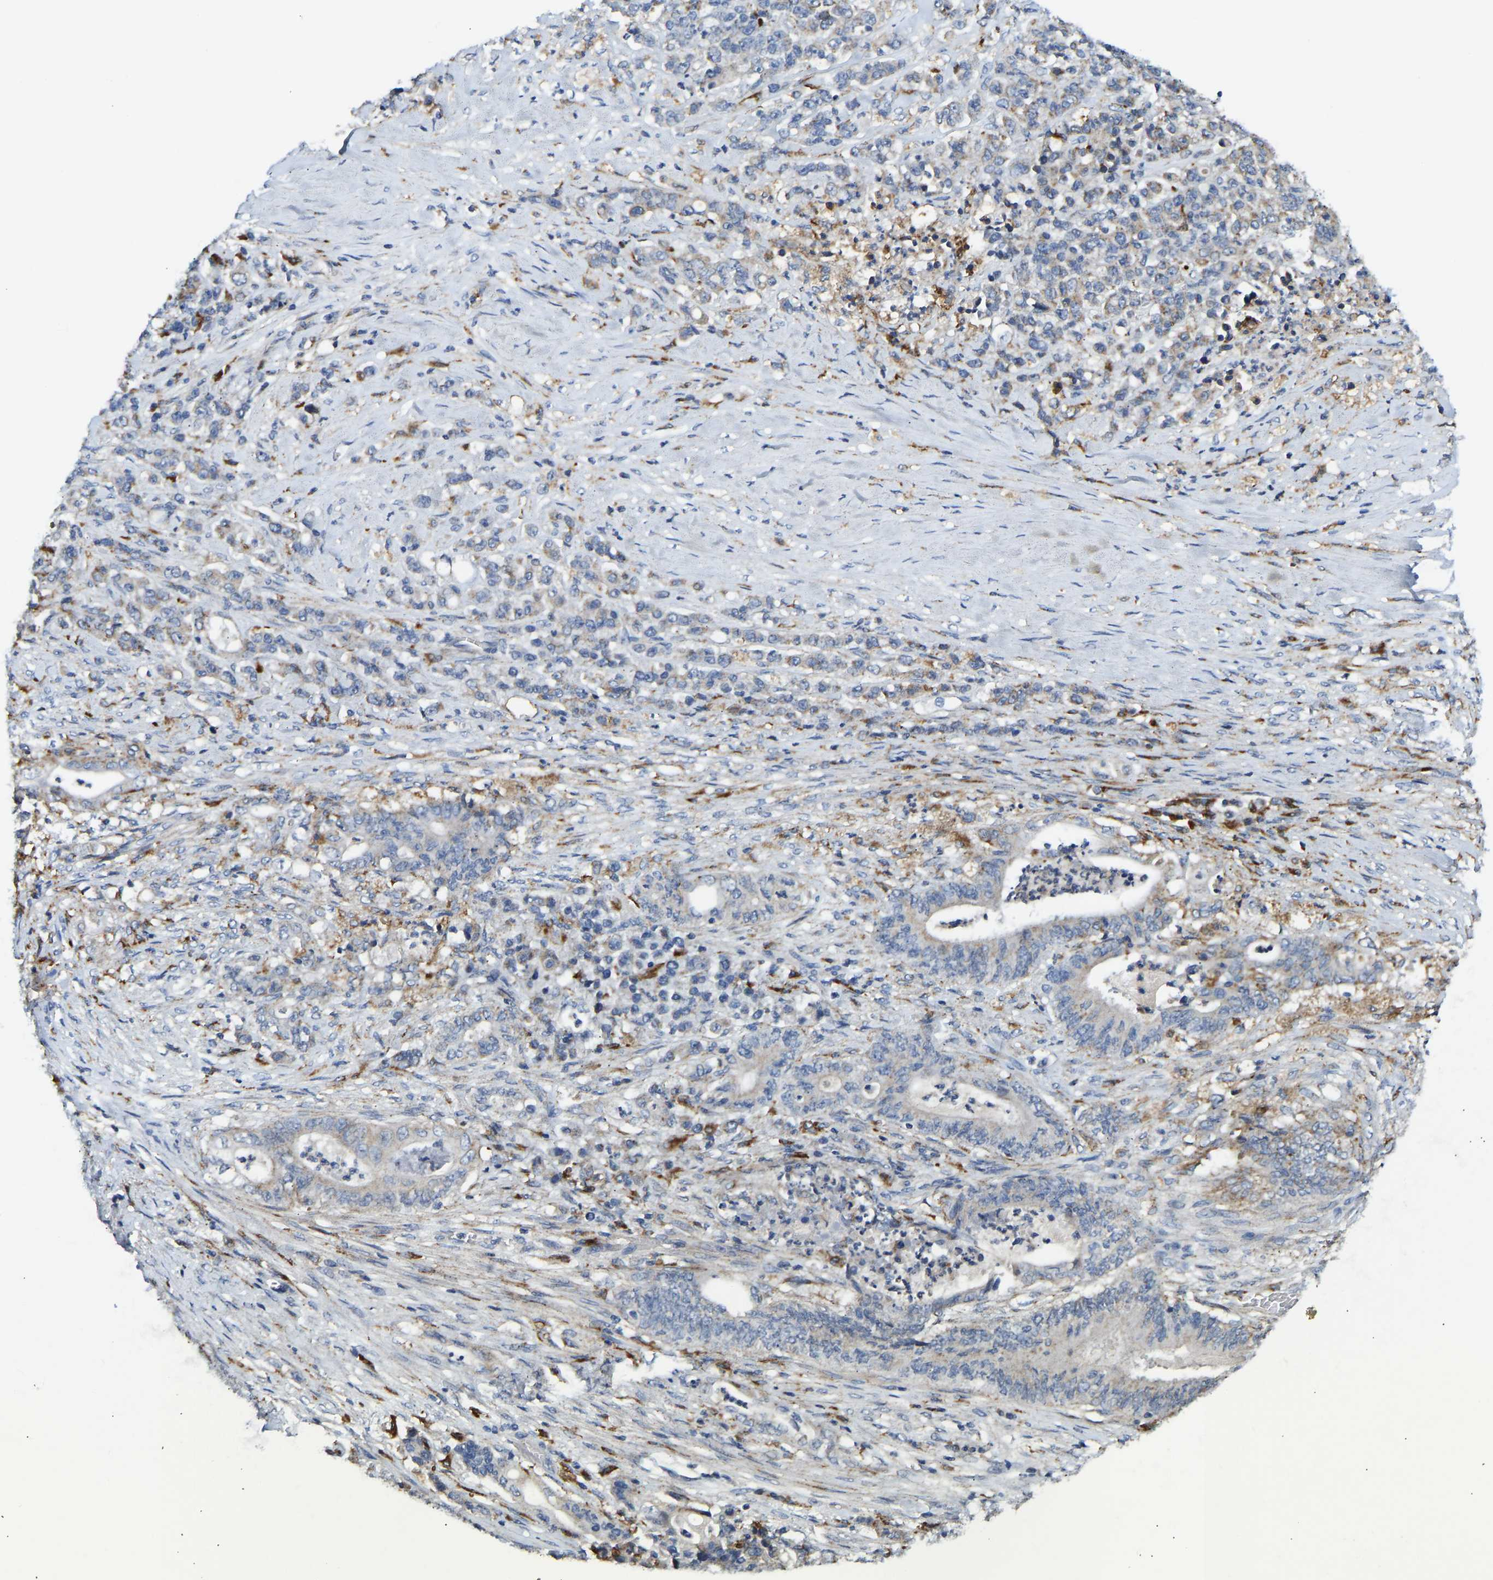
{"staining": {"intensity": "weak", "quantity": "<25%", "location": "cytoplasmic/membranous"}, "tissue": "stomach cancer", "cell_type": "Tumor cells", "image_type": "cancer", "snomed": [{"axis": "morphology", "description": "Adenocarcinoma, NOS"}, {"axis": "topography", "description": "Stomach"}], "caption": "Stomach cancer was stained to show a protein in brown. There is no significant staining in tumor cells. The staining was performed using DAB to visualize the protein expression in brown, while the nuclei were stained in blue with hematoxylin (Magnification: 20x).", "gene": "ATP6V1E1", "patient": {"sex": "female", "age": 73}}